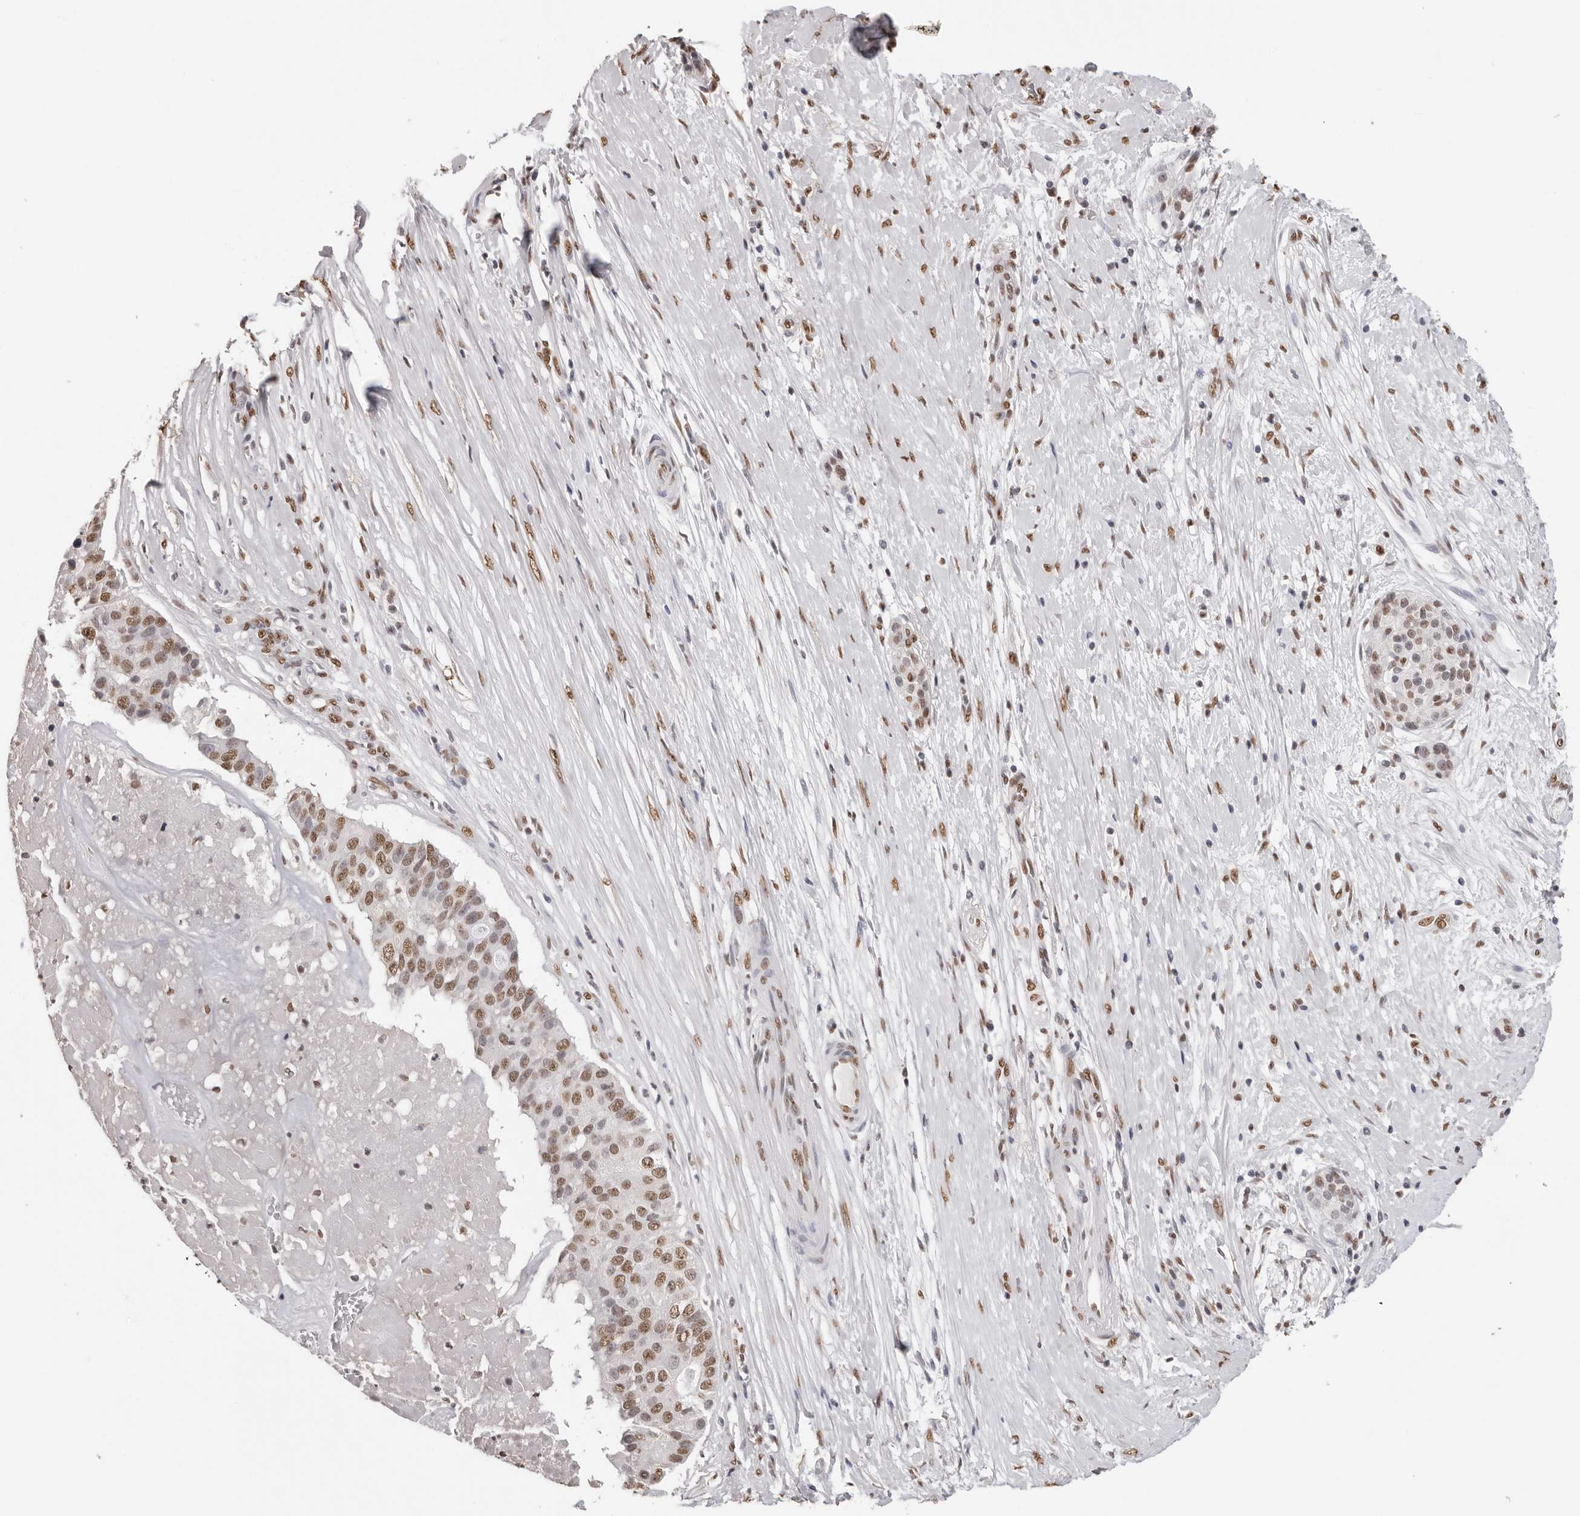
{"staining": {"intensity": "moderate", "quantity": ">75%", "location": "nuclear"}, "tissue": "pancreatic cancer", "cell_type": "Tumor cells", "image_type": "cancer", "snomed": [{"axis": "morphology", "description": "Adenocarcinoma, NOS"}, {"axis": "topography", "description": "Pancreas"}], "caption": "Adenocarcinoma (pancreatic) tissue shows moderate nuclear staining in approximately >75% of tumor cells Immunohistochemistry stains the protein of interest in brown and the nuclei are stained blue.", "gene": "OLIG3", "patient": {"sex": "male", "age": 50}}